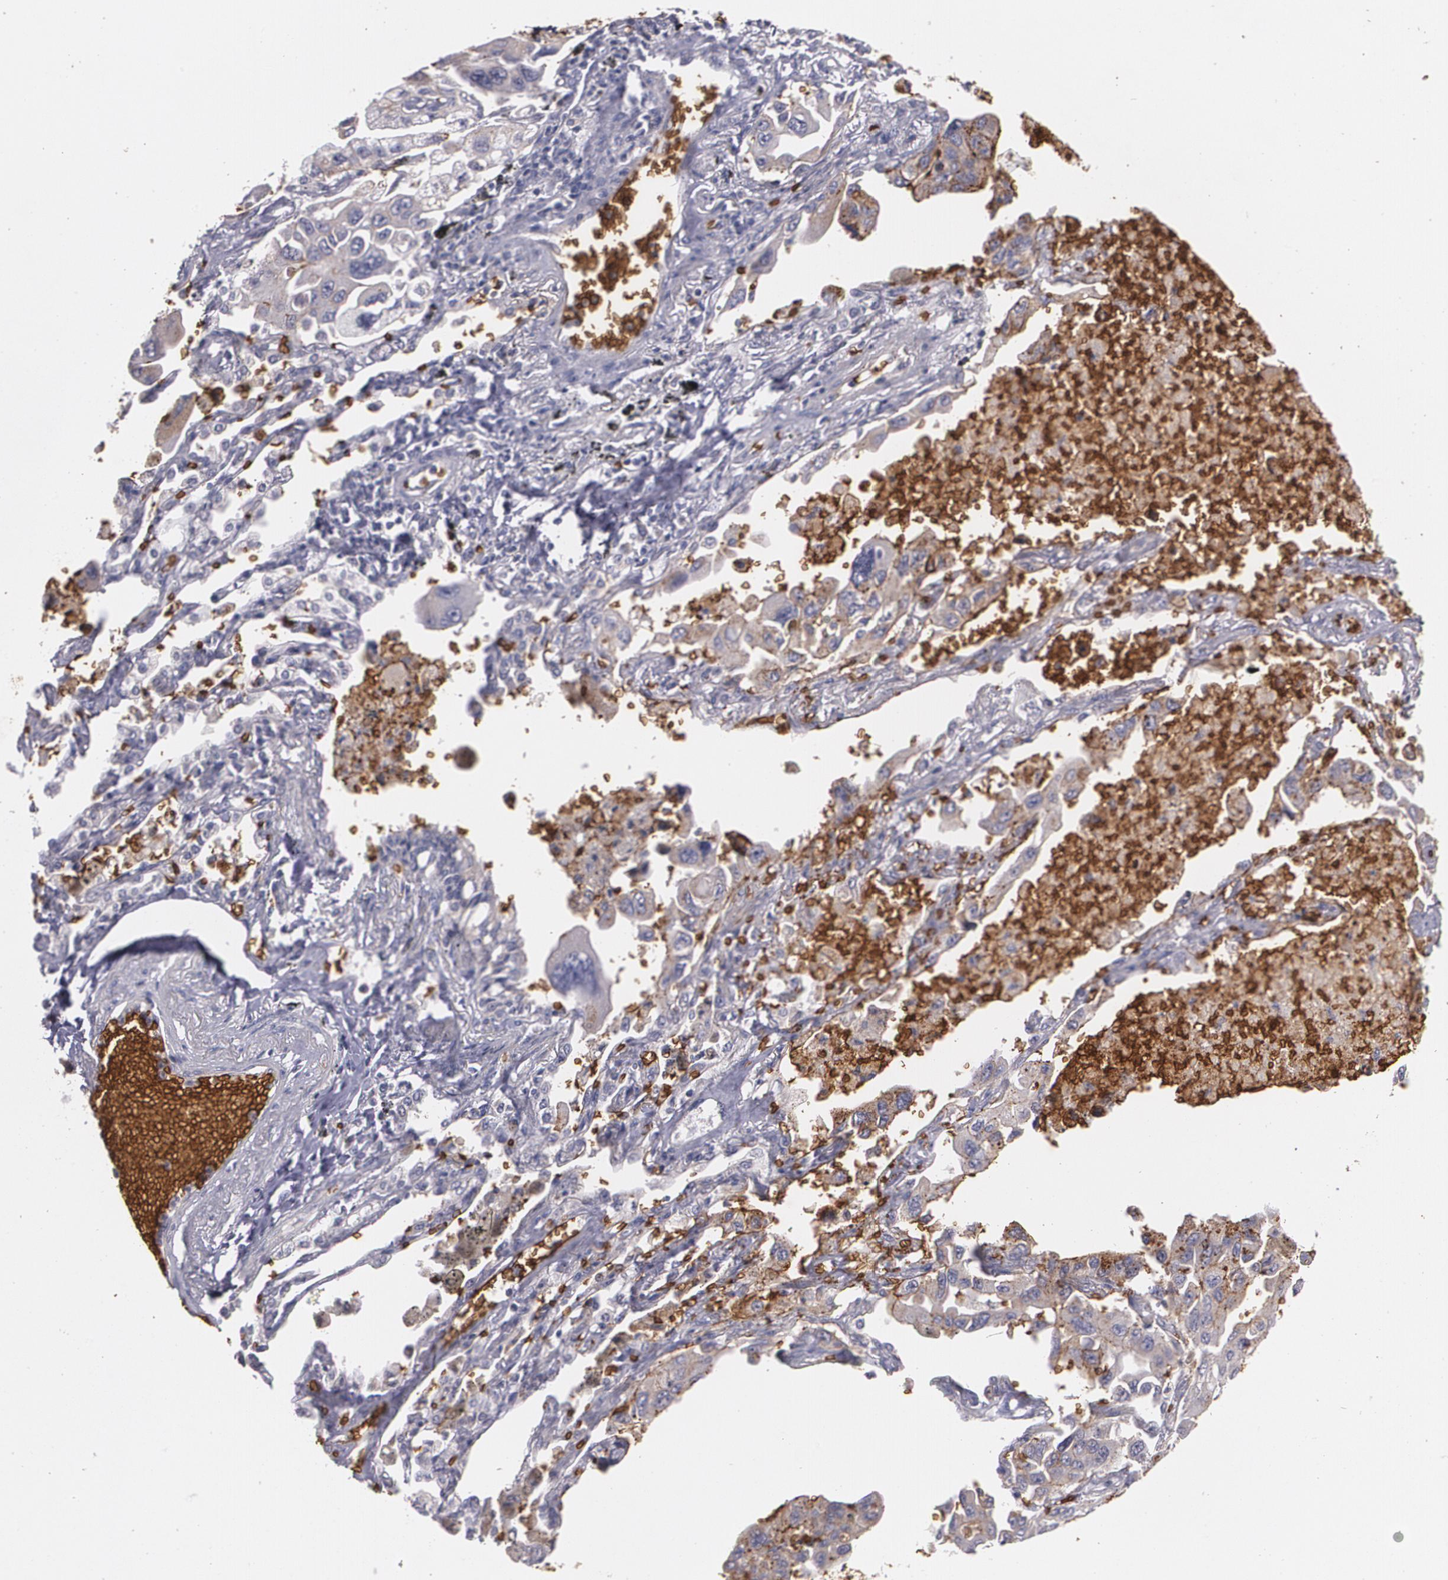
{"staining": {"intensity": "weak", "quantity": ">75%", "location": "cytoplasmic/membranous"}, "tissue": "lung cancer", "cell_type": "Tumor cells", "image_type": "cancer", "snomed": [{"axis": "morphology", "description": "Adenocarcinoma, NOS"}, {"axis": "topography", "description": "Lung"}], "caption": "IHC histopathology image of lung cancer stained for a protein (brown), which shows low levels of weak cytoplasmic/membranous expression in about >75% of tumor cells.", "gene": "SLC2A1", "patient": {"sex": "male", "age": 64}}